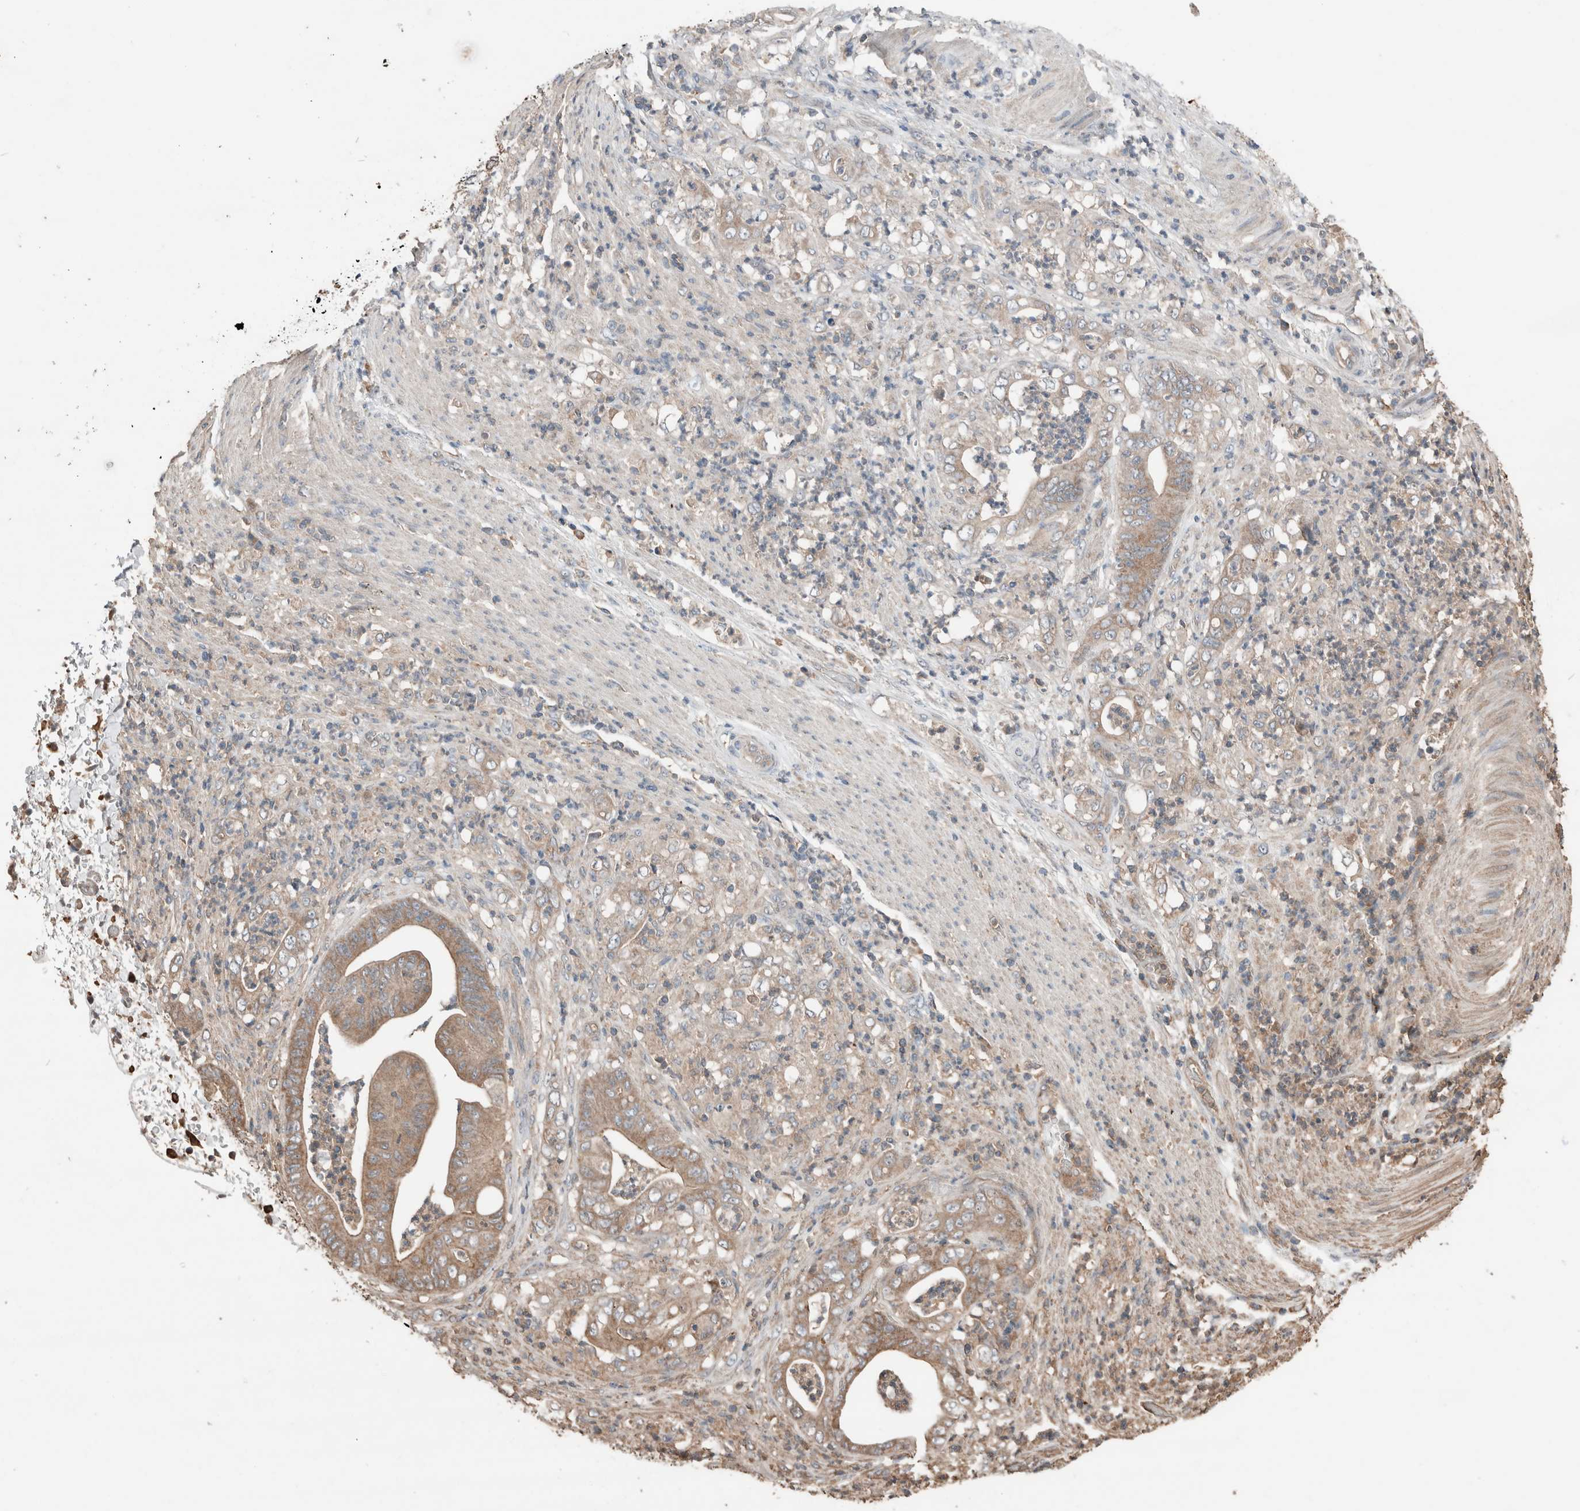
{"staining": {"intensity": "moderate", "quantity": "25%-75%", "location": "cytoplasmic/membranous"}, "tissue": "stomach cancer", "cell_type": "Tumor cells", "image_type": "cancer", "snomed": [{"axis": "morphology", "description": "Adenocarcinoma, NOS"}, {"axis": "topography", "description": "Stomach"}], "caption": "About 25%-75% of tumor cells in human stomach cancer display moderate cytoplasmic/membranous protein positivity as visualized by brown immunohistochemical staining.", "gene": "KLK14", "patient": {"sex": "female", "age": 73}}